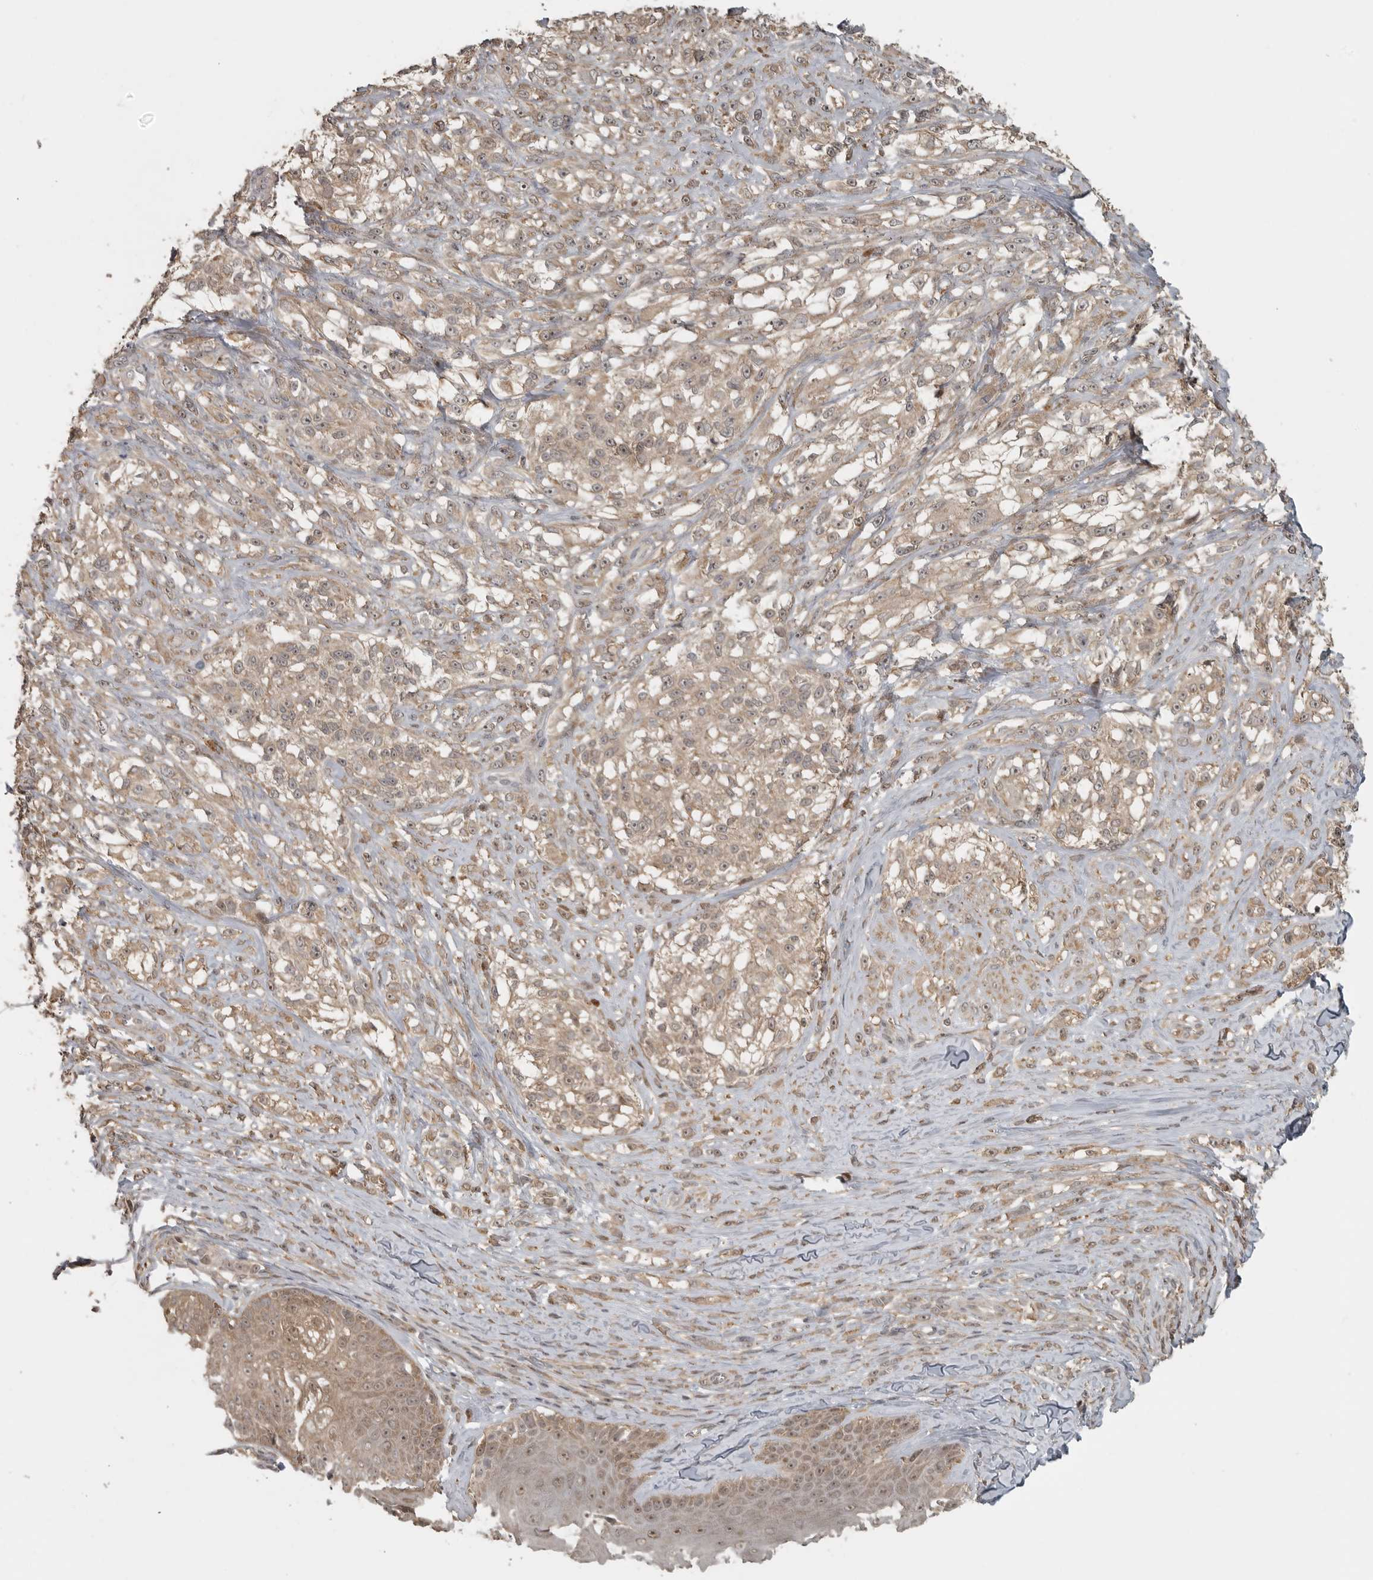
{"staining": {"intensity": "weak", "quantity": ">75%", "location": "cytoplasmic/membranous"}, "tissue": "melanoma", "cell_type": "Tumor cells", "image_type": "cancer", "snomed": [{"axis": "morphology", "description": "Malignant melanoma, NOS"}, {"axis": "topography", "description": "Skin of head"}], "caption": "This is a photomicrograph of immunohistochemistry staining of melanoma, which shows weak positivity in the cytoplasmic/membranous of tumor cells.", "gene": "LLGL1", "patient": {"sex": "male", "age": 83}}